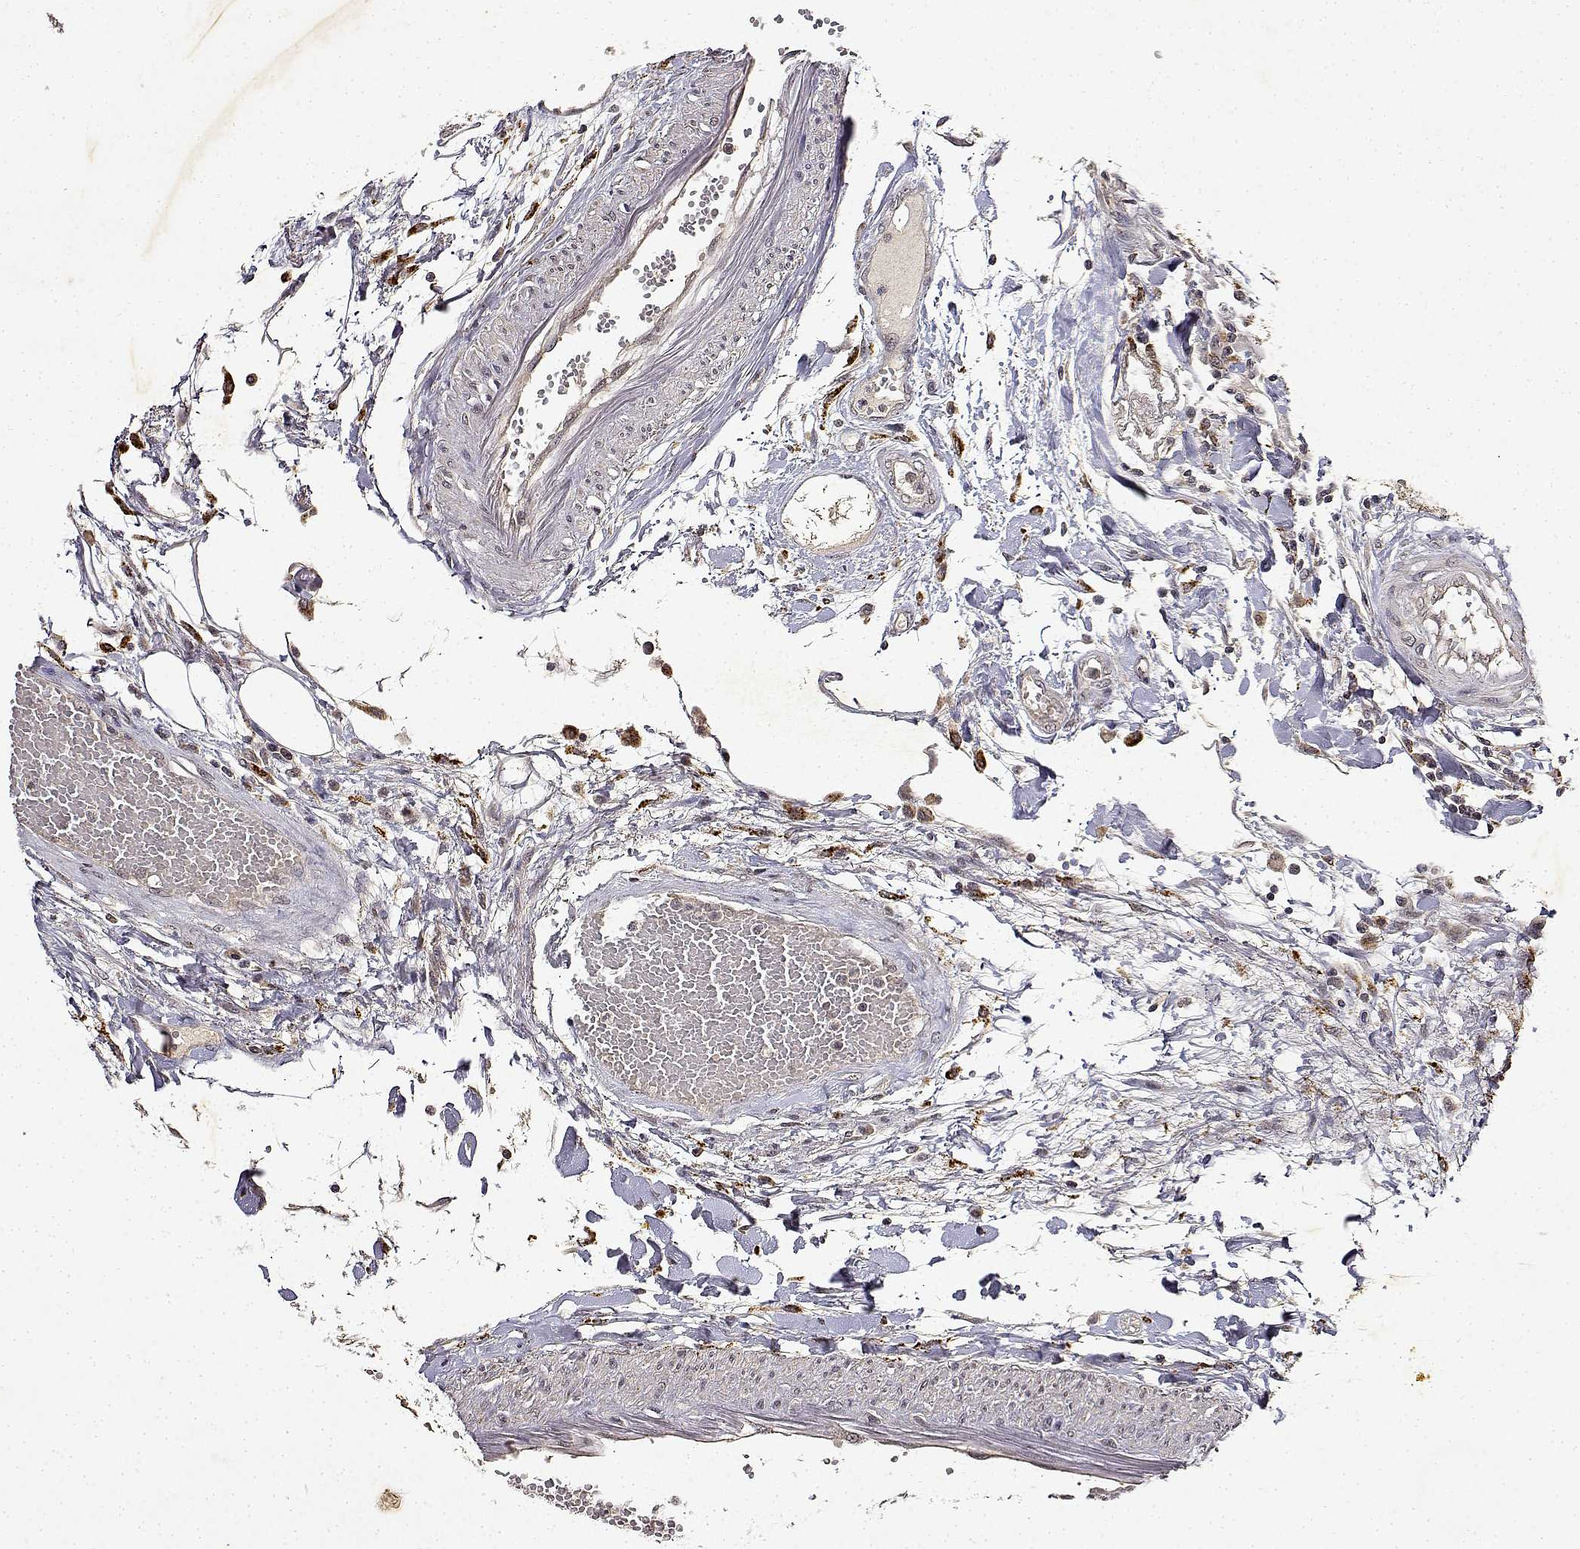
{"staining": {"intensity": "negative", "quantity": "none", "location": "none"}, "tissue": "colorectal cancer", "cell_type": "Tumor cells", "image_type": "cancer", "snomed": [{"axis": "morphology", "description": "Adenocarcinoma, NOS"}, {"axis": "topography", "description": "Colon"}], "caption": "A histopathology image of colorectal cancer (adenocarcinoma) stained for a protein demonstrates no brown staining in tumor cells.", "gene": "BDNF", "patient": {"sex": "male", "age": 77}}